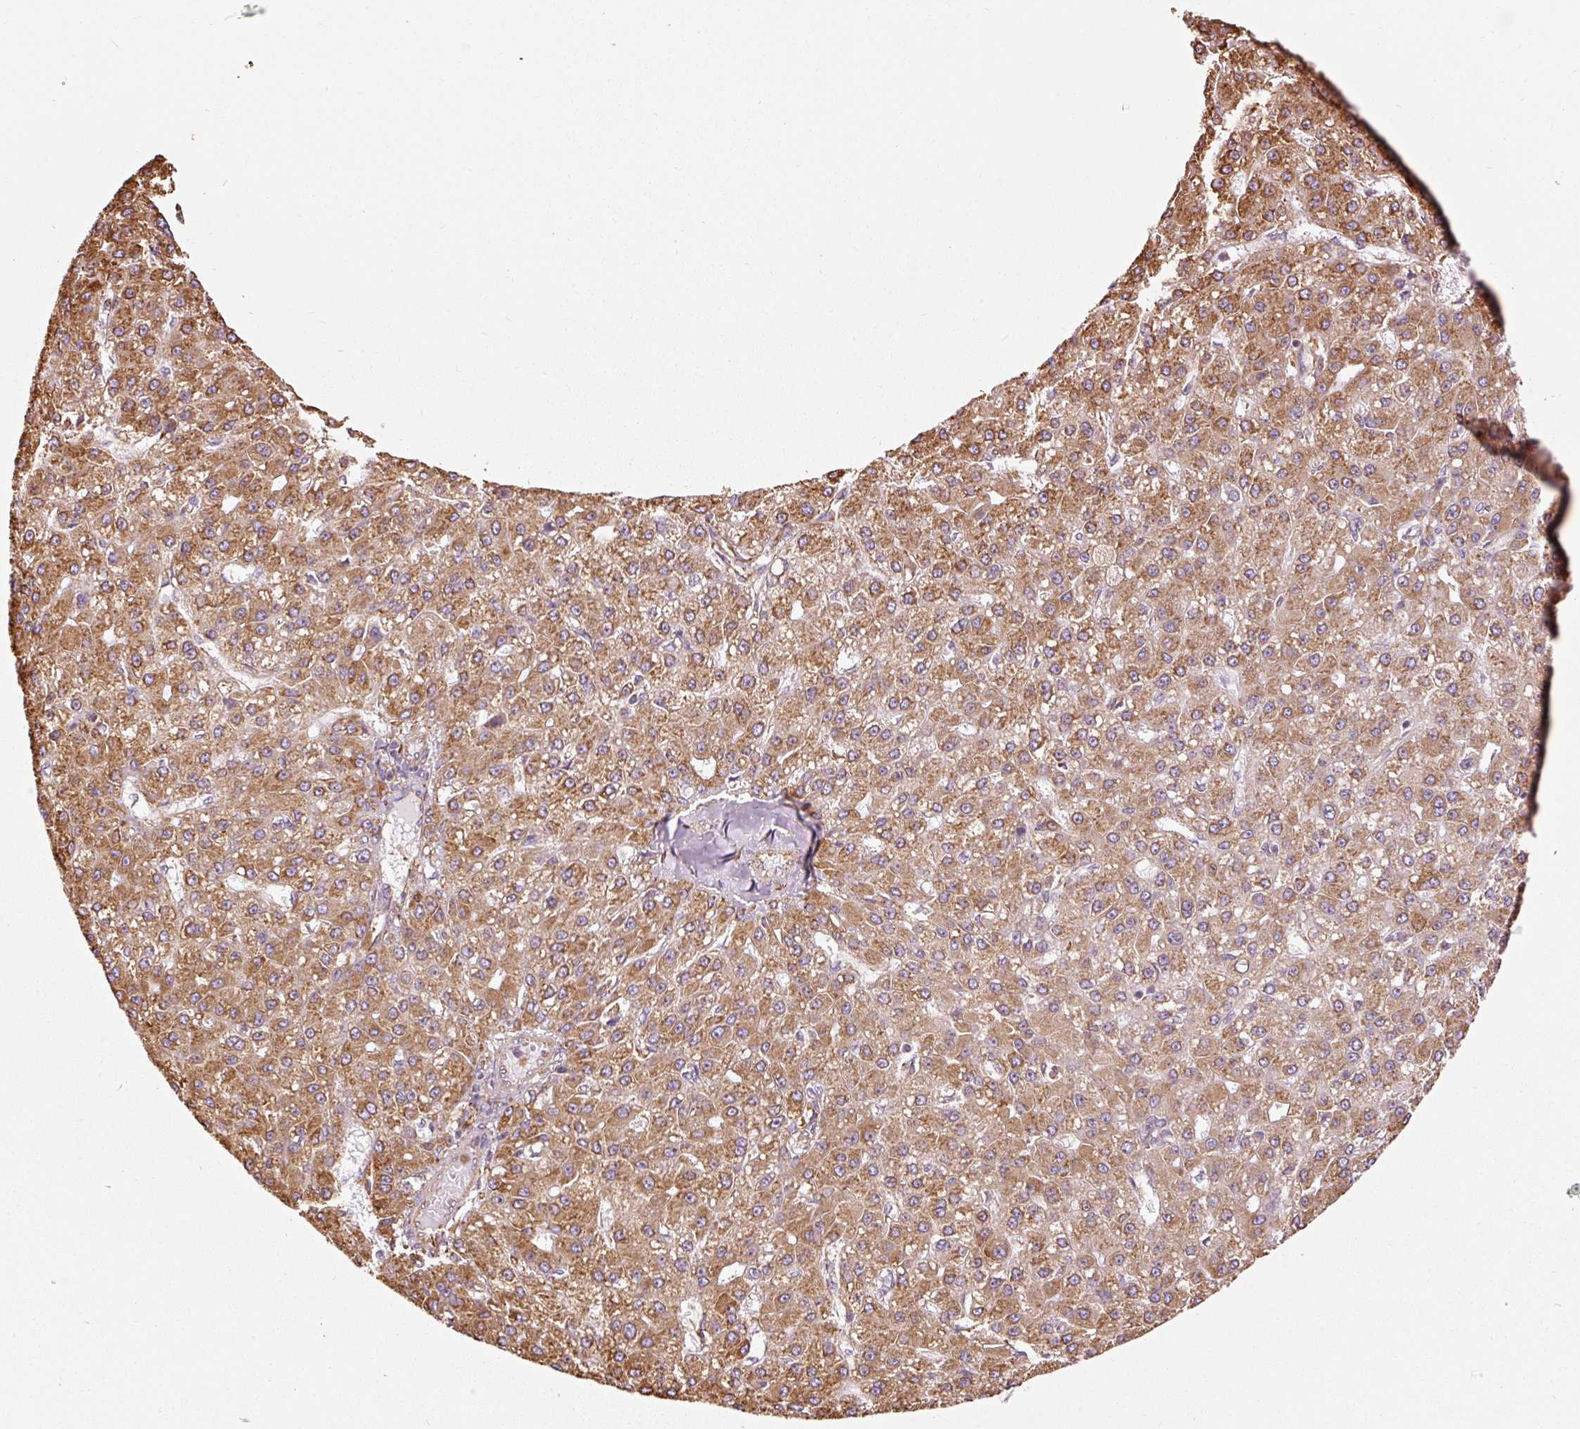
{"staining": {"intensity": "moderate", "quantity": ">75%", "location": "cytoplasmic/membranous"}, "tissue": "liver cancer", "cell_type": "Tumor cells", "image_type": "cancer", "snomed": [{"axis": "morphology", "description": "Carcinoma, Hepatocellular, NOS"}, {"axis": "topography", "description": "Liver"}], "caption": "Protein expression by immunohistochemistry displays moderate cytoplasmic/membranous staining in approximately >75% of tumor cells in liver hepatocellular carcinoma.", "gene": "KLC1", "patient": {"sex": "male", "age": 67}}